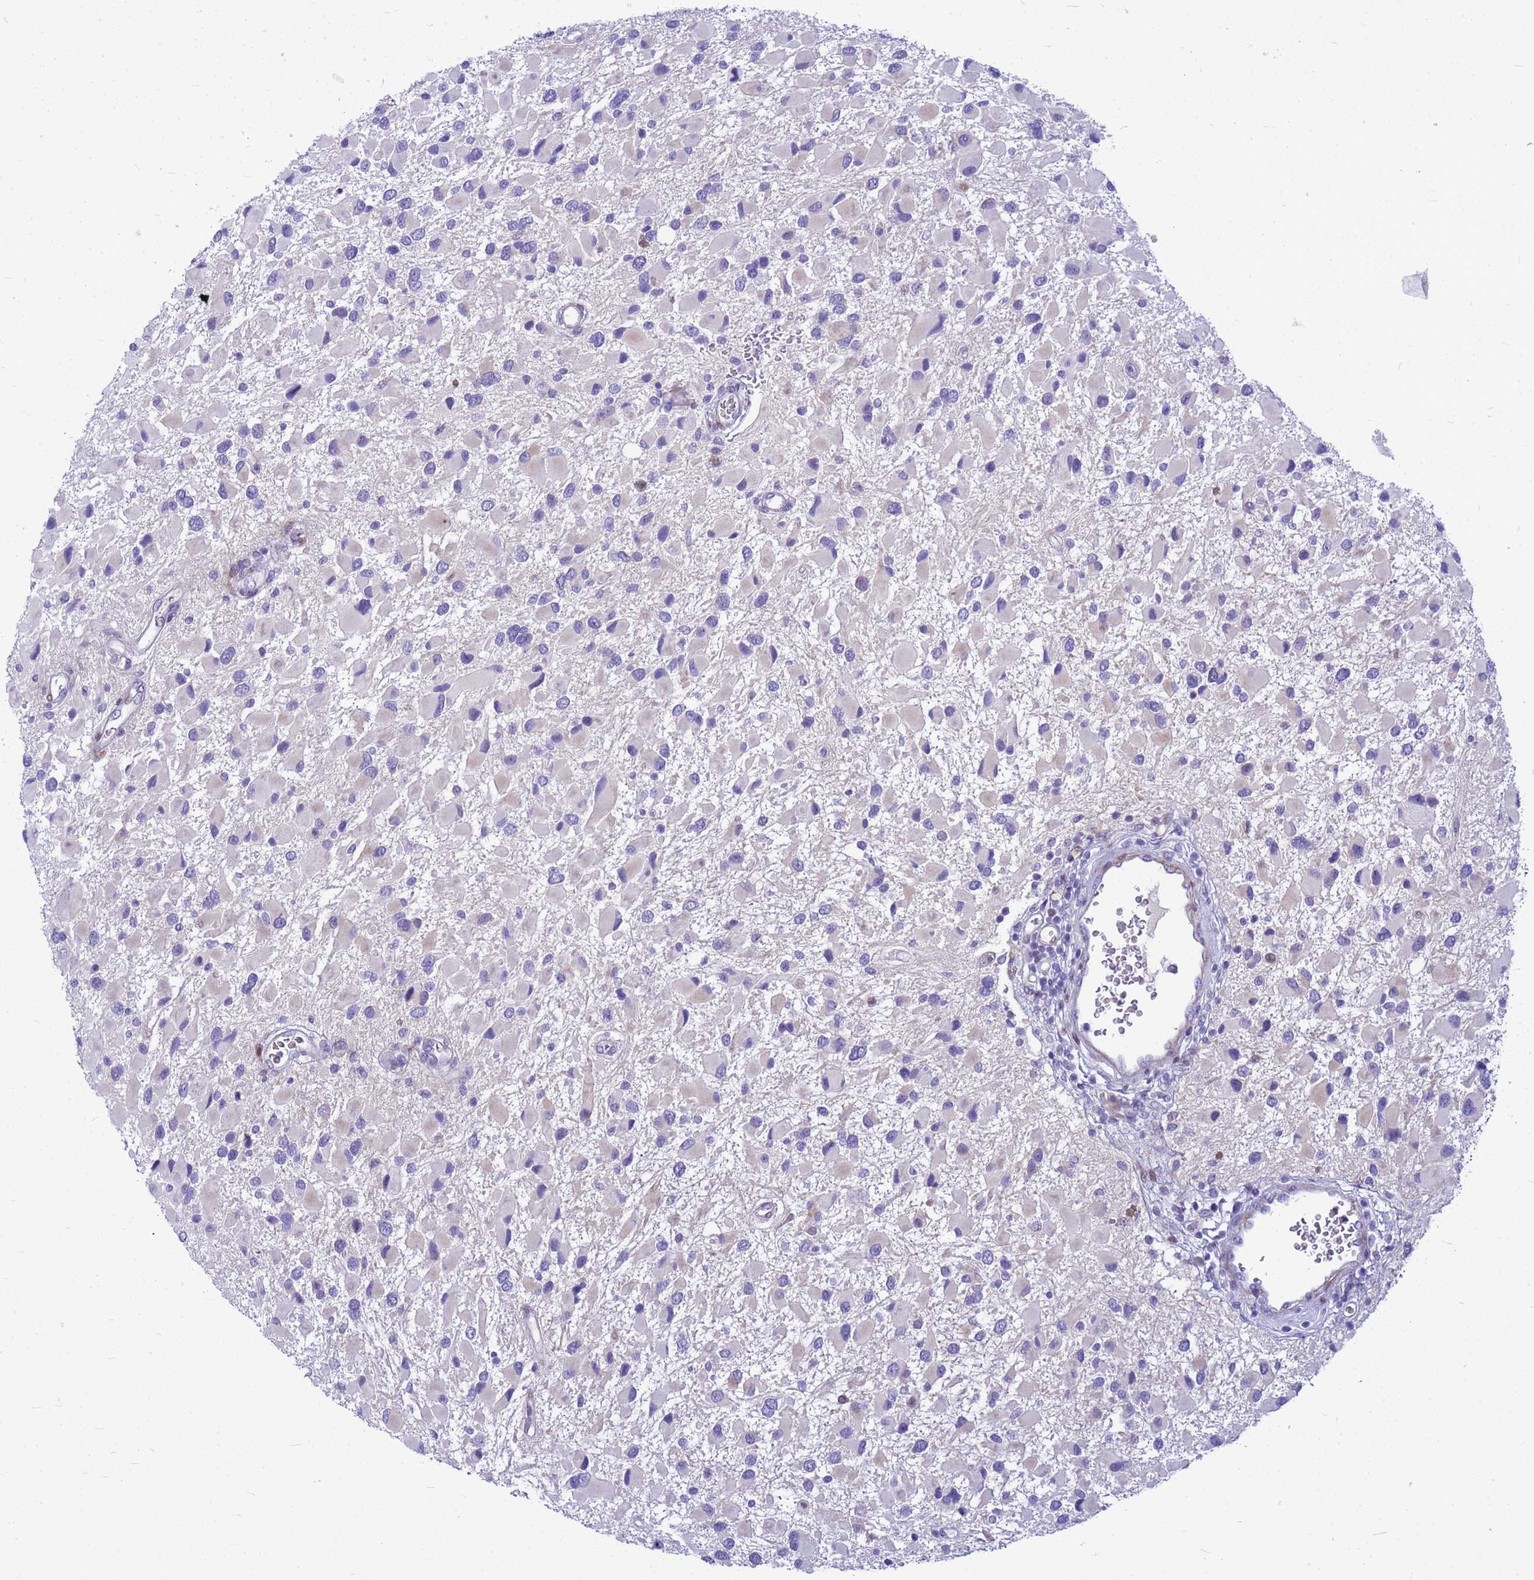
{"staining": {"intensity": "negative", "quantity": "none", "location": "none"}, "tissue": "glioma", "cell_type": "Tumor cells", "image_type": "cancer", "snomed": [{"axis": "morphology", "description": "Glioma, malignant, High grade"}, {"axis": "topography", "description": "Brain"}], "caption": "An immunohistochemistry histopathology image of high-grade glioma (malignant) is shown. There is no staining in tumor cells of high-grade glioma (malignant).", "gene": "ADAMTS7", "patient": {"sex": "male", "age": 53}}